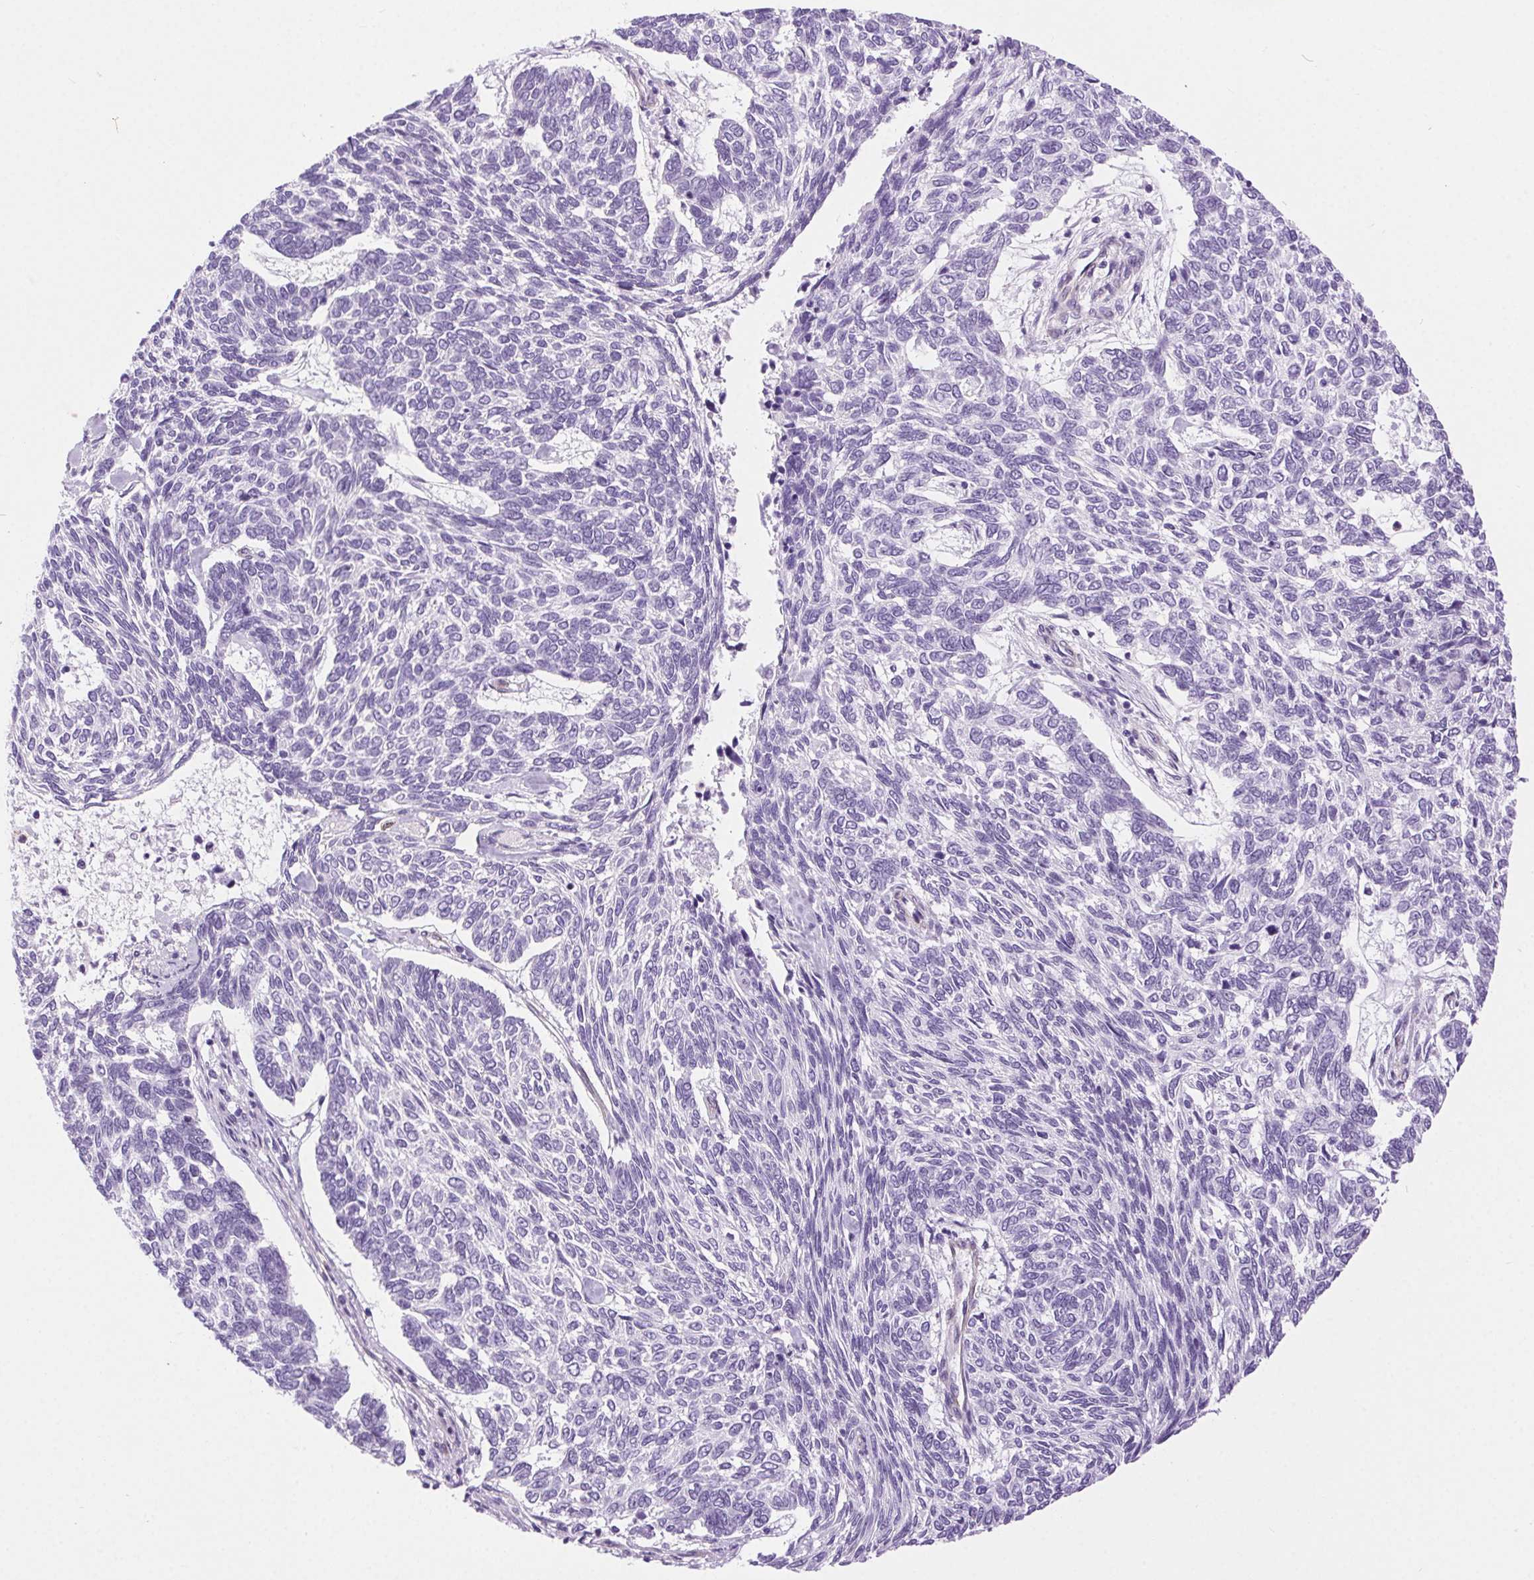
{"staining": {"intensity": "negative", "quantity": "none", "location": "none"}, "tissue": "skin cancer", "cell_type": "Tumor cells", "image_type": "cancer", "snomed": [{"axis": "morphology", "description": "Basal cell carcinoma"}, {"axis": "topography", "description": "Skin"}], "caption": "An immunohistochemistry histopathology image of skin cancer (basal cell carcinoma) is shown. There is no staining in tumor cells of skin cancer (basal cell carcinoma). (Immunohistochemistry (ihc), brightfield microscopy, high magnification).", "gene": "SHCBP1L", "patient": {"sex": "female", "age": 65}}